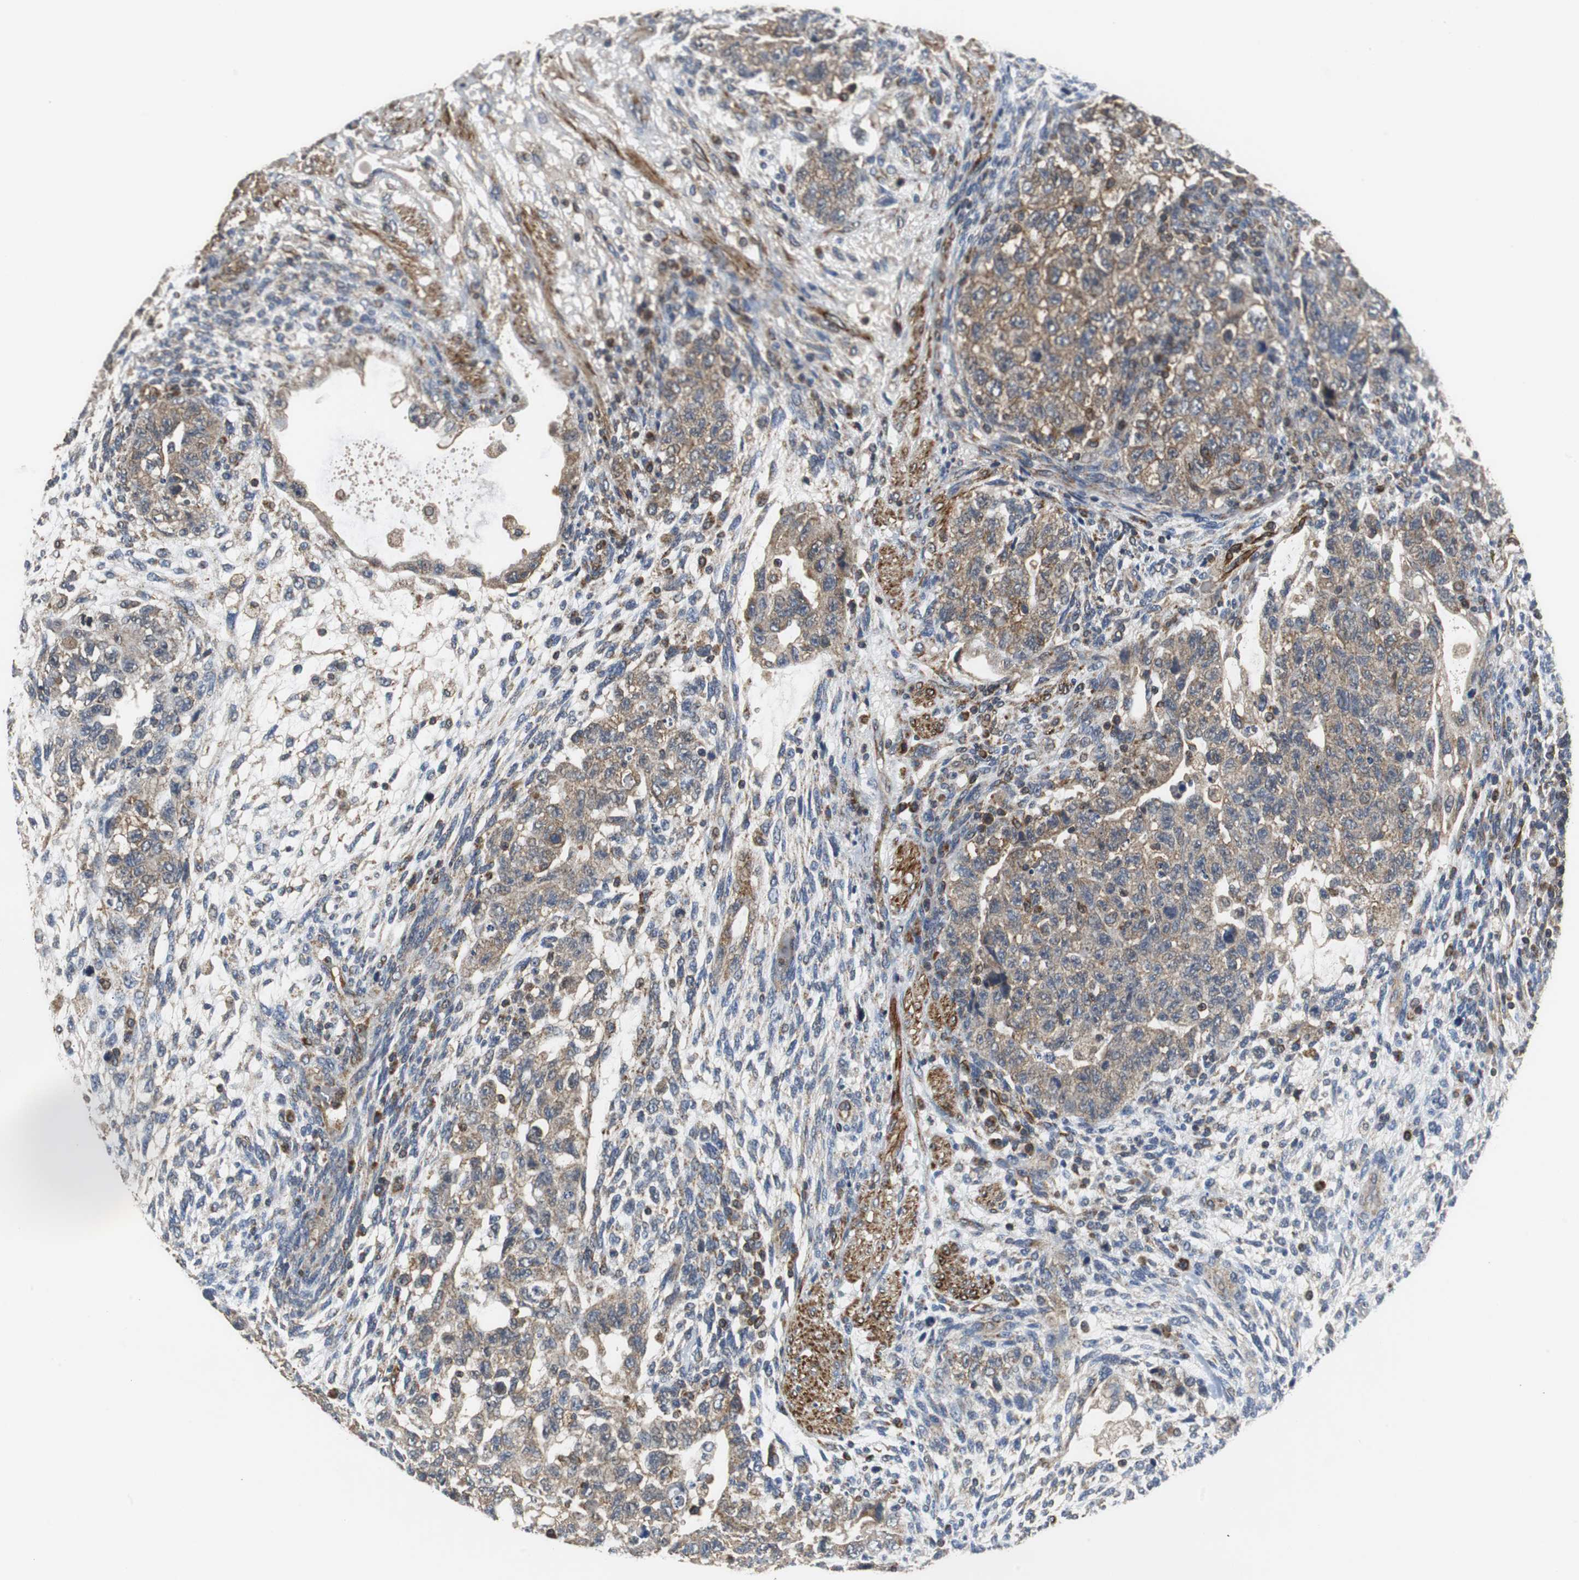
{"staining": {"intensity": "weak", "quantity": "25%-75%", "location": "cytoplasmic/membranous"}, "tissue": "testis cancer", "cell_type": "Tumor cells", "image_type": "cancer", "snomed": [{"axis": "morphology", "description": "Normal tissue, NOS"}, {"axis": "morphology", "description": "Carcinoma, Embryonal, NOS"}, {"axis": "topography", "description": "Testis"}], "caption": "Embryonal carcinoma (testis) stained for a protein shows weak cytoplasmic/membranous positivity in tumor cells.", "gene": "NNT", "patient": {"sex": "male", "age": 36}}